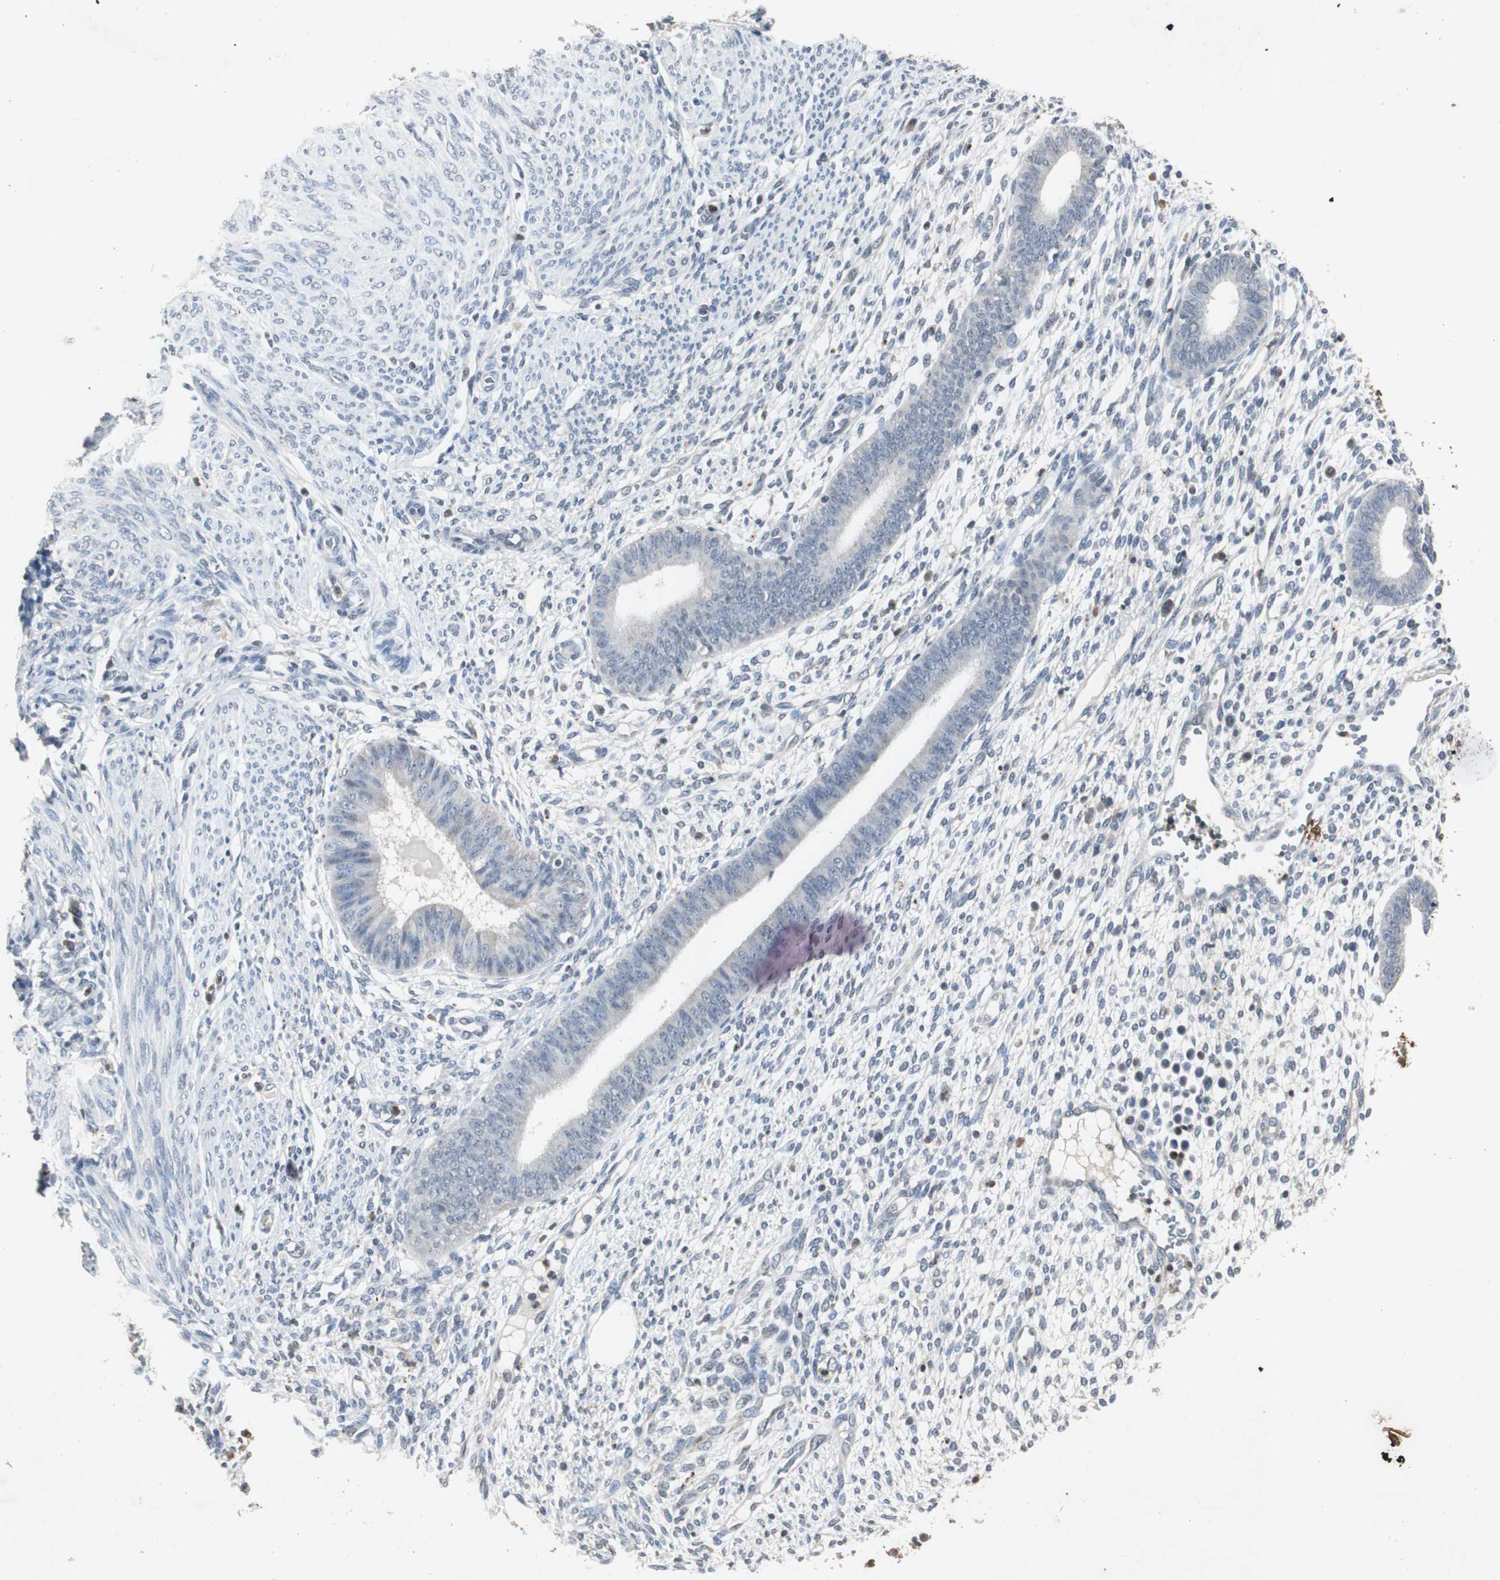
{"staining": {"intensity": "negative", "quantity": "none", "location": "none"}, "tissue": "endometrium", "cell_type": "Cells in endometrial stroma", "image_type": "normal", "snomed": [{"axis": "morphology", "description": "Normal tissue, NOS"}, {"axis": "topography", "description": "Endometrium"}], "caption": "Endometrium stained for a protein using immunohistochemistry shows no expression cells in endometrial stroma.", "gene": "ADNP2", "patient": {"sex": "female", "age": 35}}